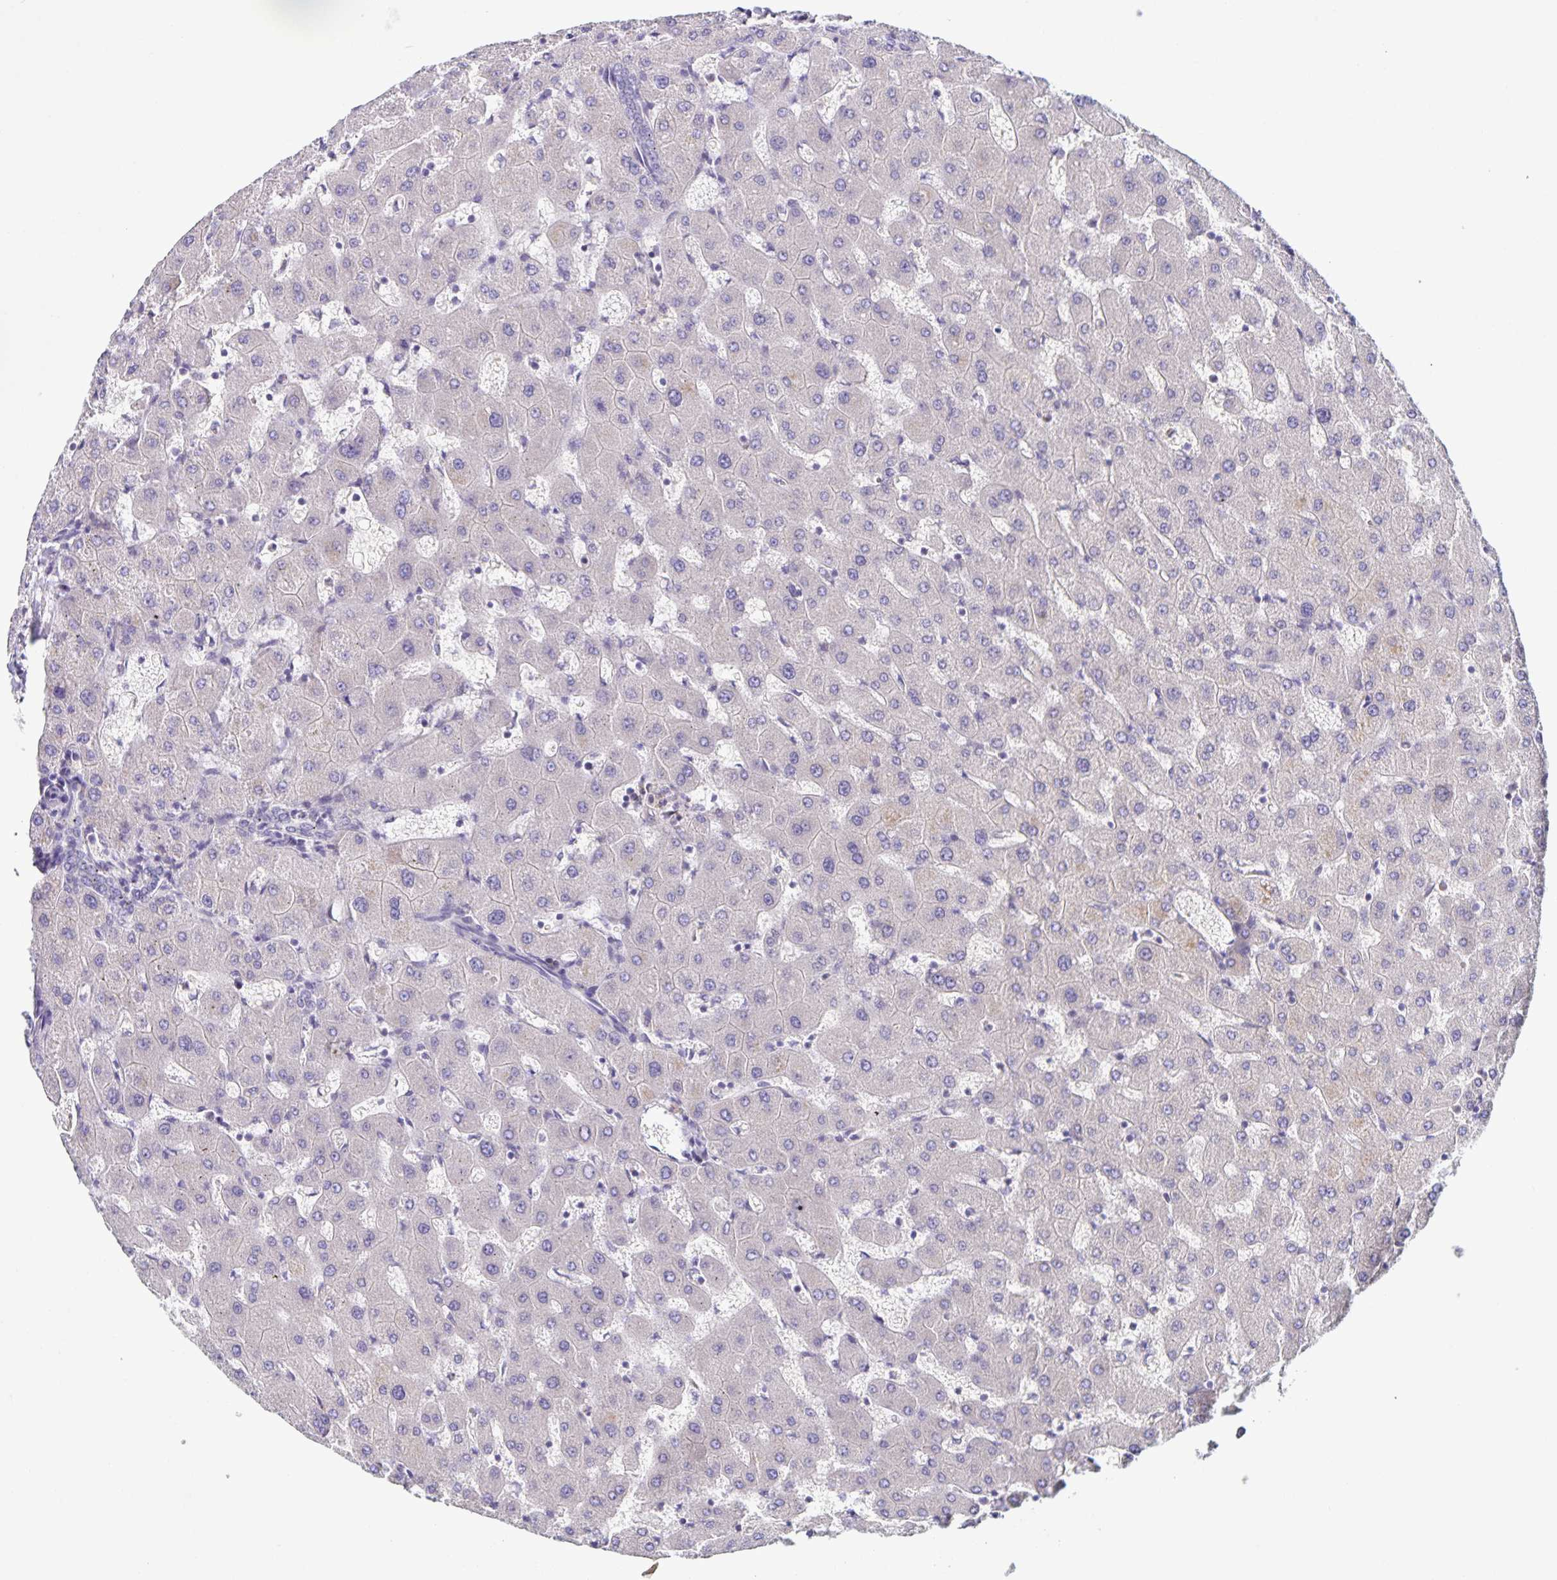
{"staining": {"intensity": "negative", "quantity": "none", "location": "none"}, "tissue": "liver", "cell_type": "Cholangiocytes", "image_type": "normal", "snomed": [{"axis": "morphology", "description": "Normal tissue, NOS"}, {"axis": "topography", "description": "Liver"}], "caption": "Cholangiocytes show no significant protein expression in unremarkable liver. (IHC, brightfield microscopy, high magnification).", "gene": "STPG4", "patient": {"sex": "female", "age": 63}}